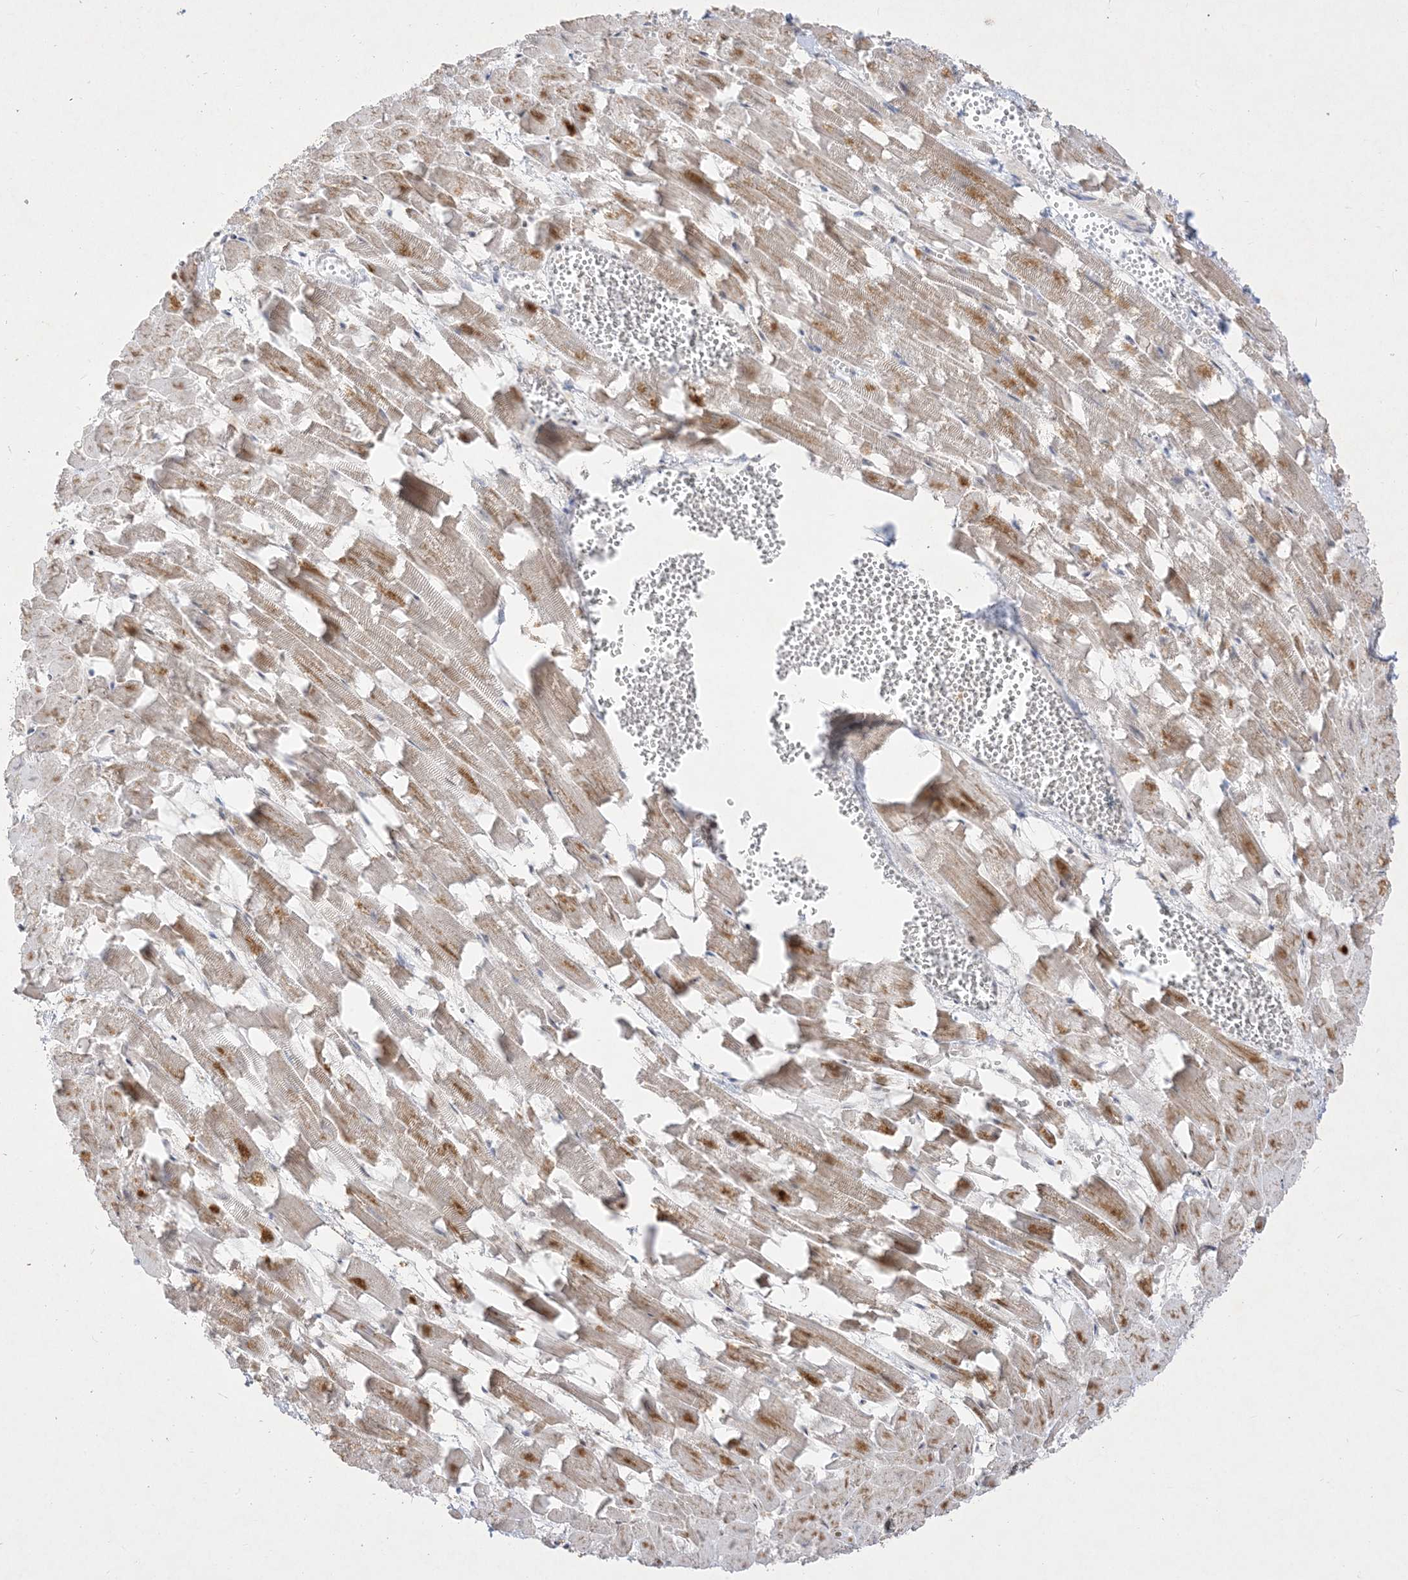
{"staining": {"intensity": "moderate", "quantity": "25%-75%", "location": "cytoplasmic/membranous"}, "tissue": "heart muscle", "cell_type": "Cardiomyocytes", "image_type": "normal", "snomed": [{"axis": "morphology", "description": "Normal tissue, NOS"}, {"axis": "topography", "description": "Heart"}], "caption": "Immunohistochemical staining of normal human heart muscle shows 25%-75% levels of moderate cytoplasmic/membranous protein positivity in approximately 25%-75% of cardiomyocytes. The protein is stained brown, and the nuclei are stained in blue (DAB IHC with brightfield microscopy, high magnification).", "gene": "BHLHE40", "patient": {"sex": "female", "age": 64}}